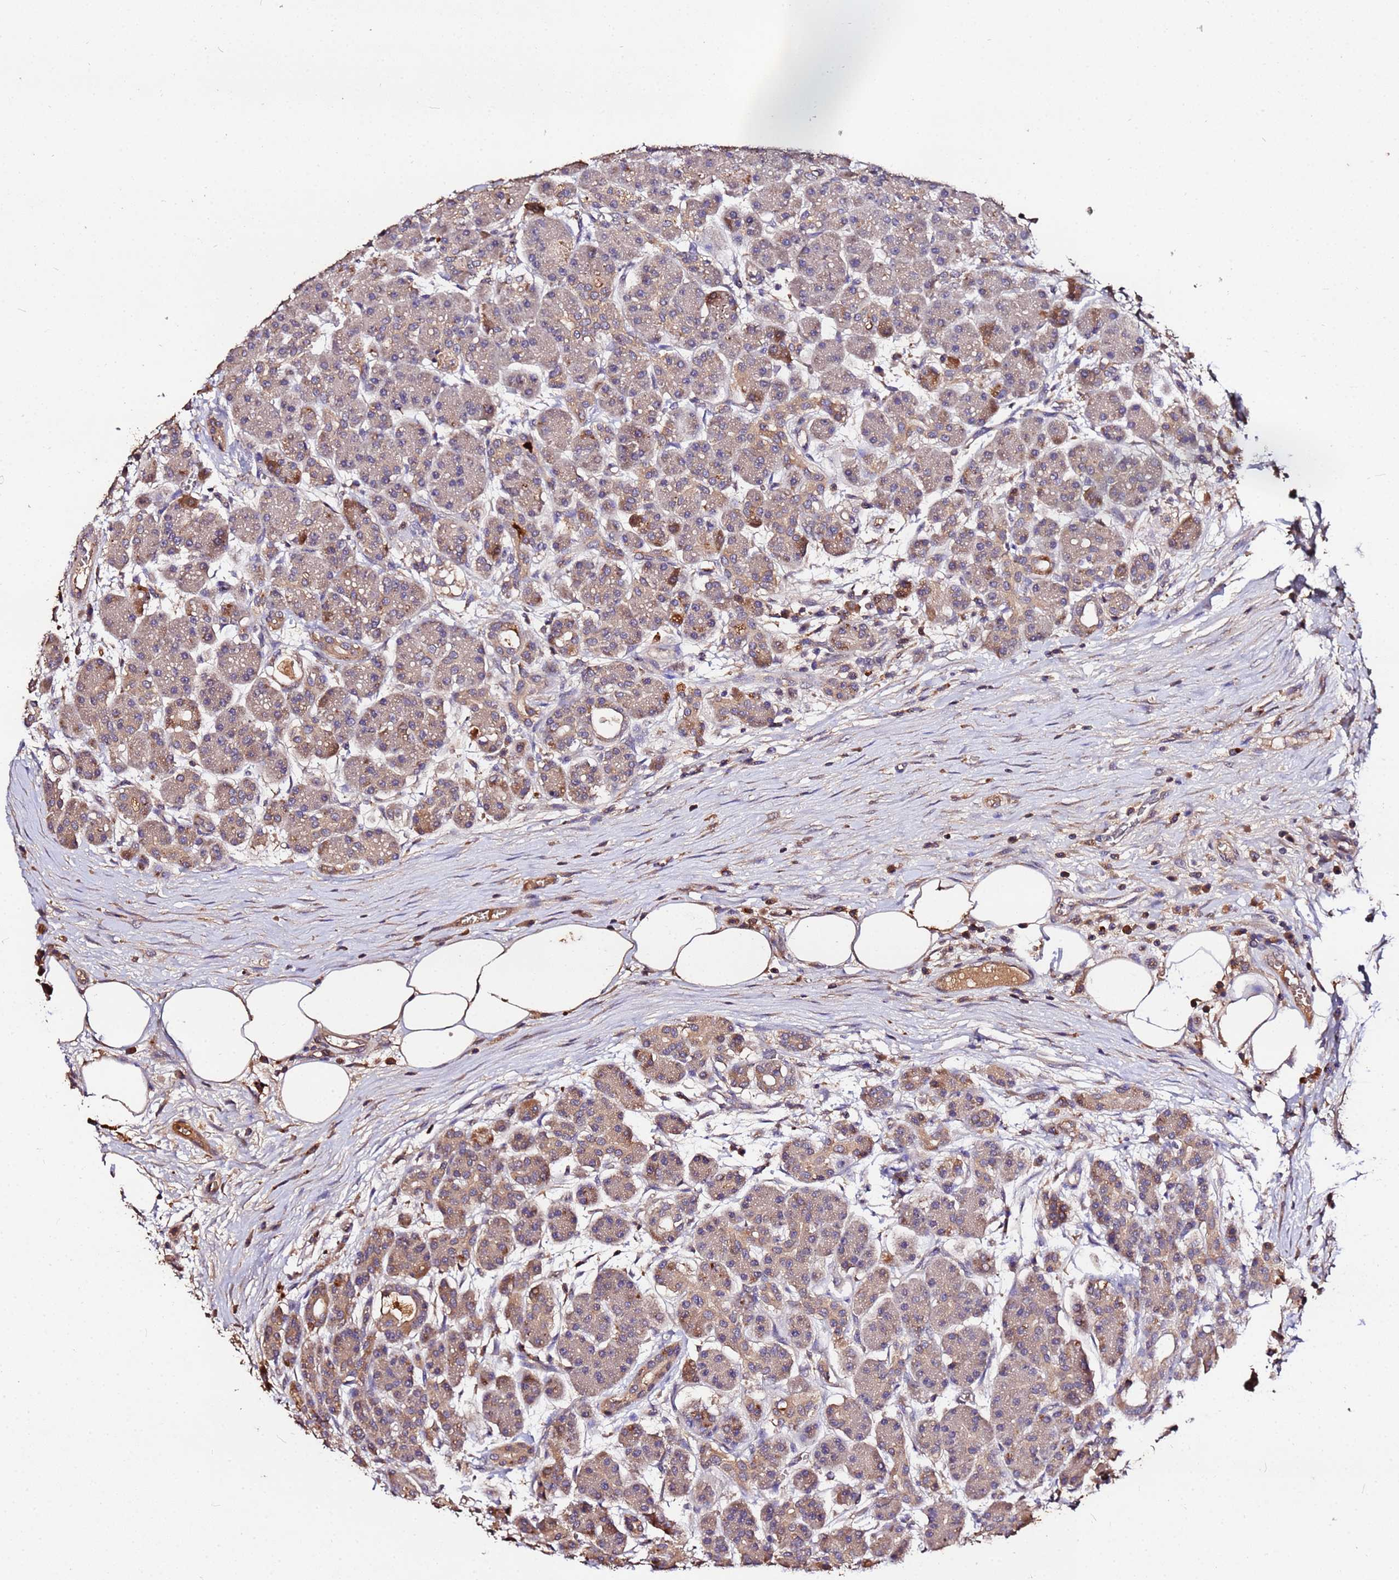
{"staining": {"intensity": "moderate", "quantity": "25%-75%", "location": "cytoplasmic/membranous"}, "tissue": "pancreas", "cell_type": "Exocrine glandular cells", "image_type": "normal", "snomed": [{"axis": "morphology", "description": "Normal tissue, NOS"}, {"axis": "topography", "description": "Pancreas"}], "caption": "IHC of normal pancreas demonstrates medium levels of moderate cytoplasmic/membranous expression in approximately 25%-75% of exocrine glandular cells. (DAB IHC with brightfield microscopy, high magnification).", "gene": "MTERF1", "patient": {"sex": "male", "age": 63}}